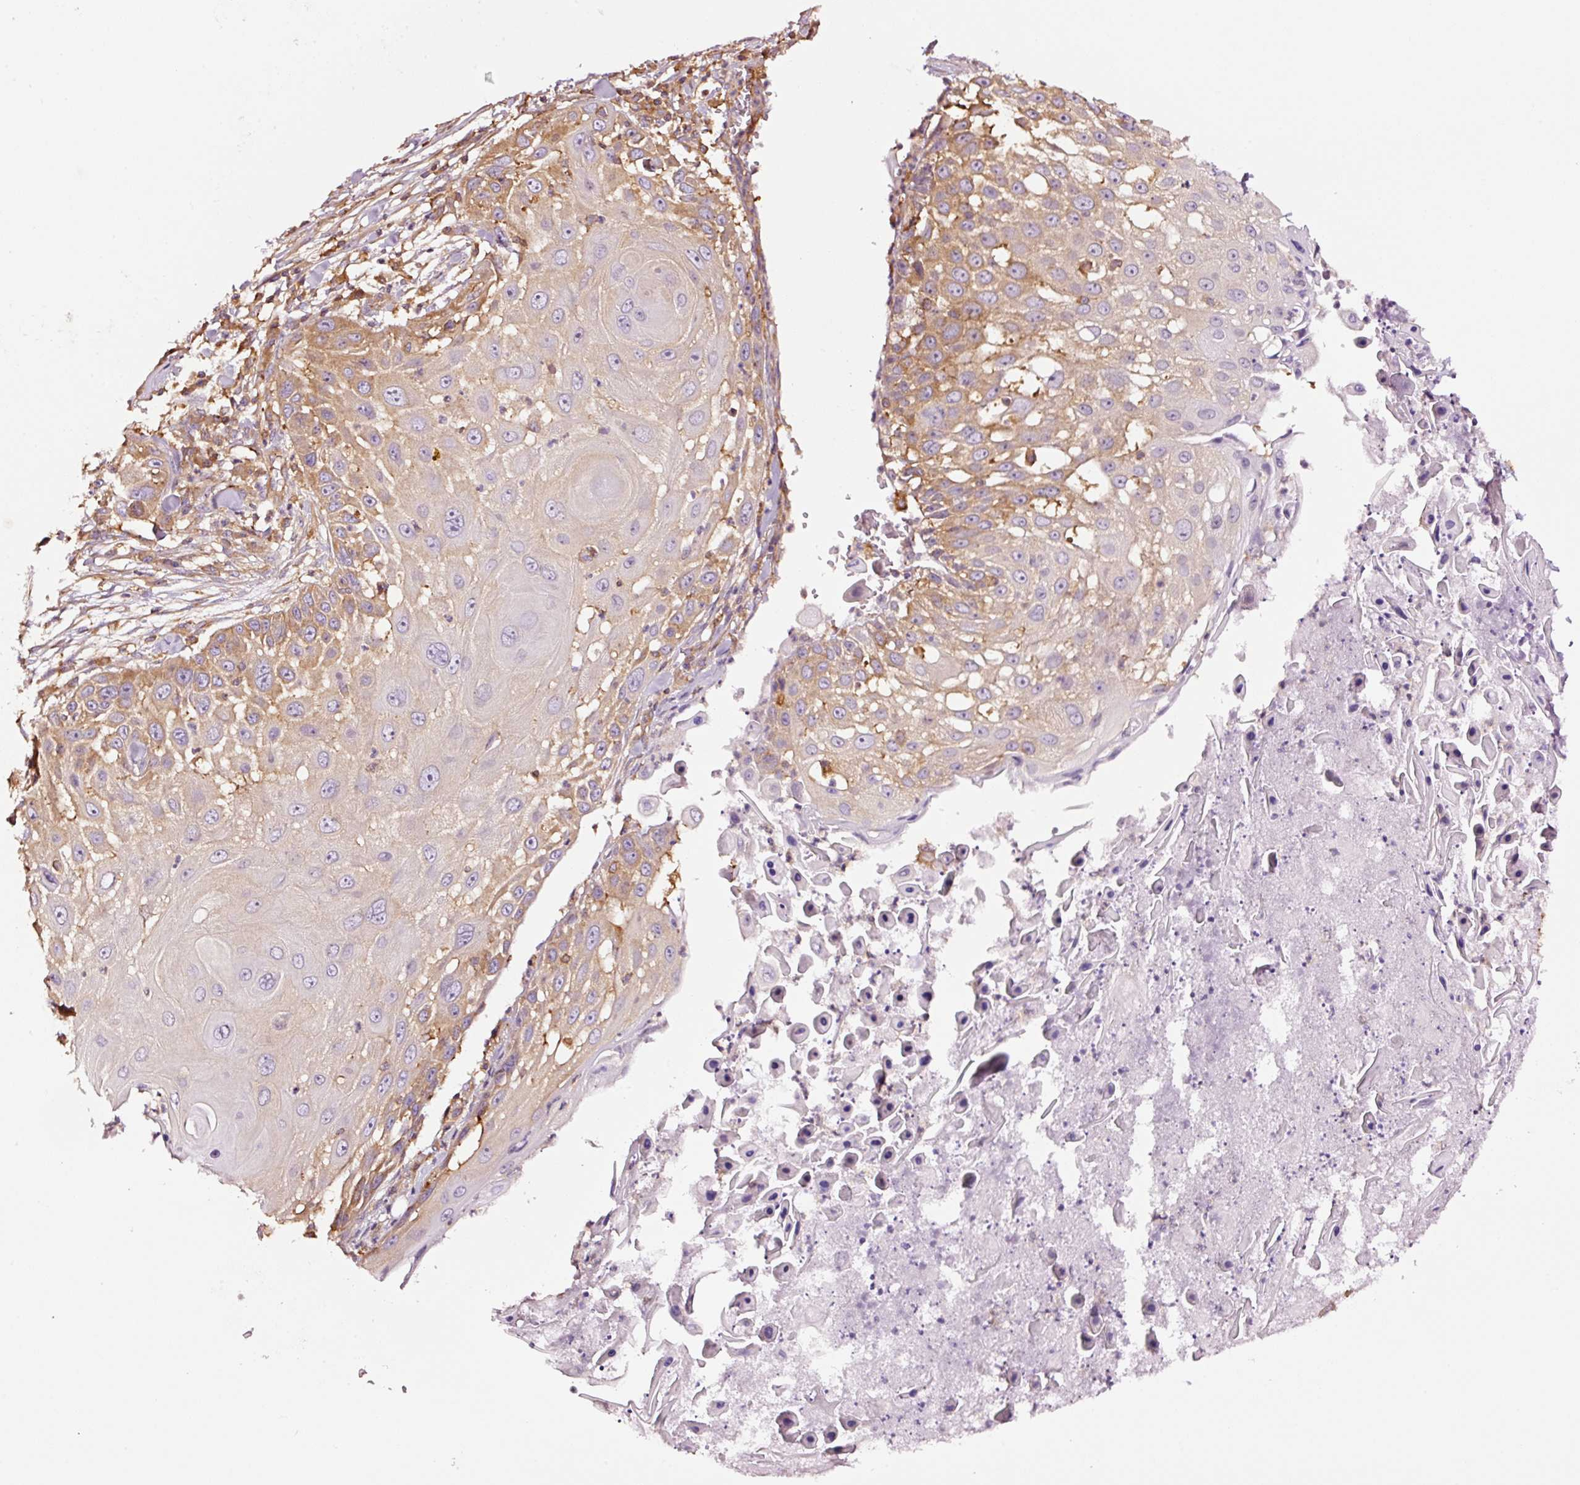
{"staining": {"intensity": "moderate", "quantity": "25%-75%", "location": "cytoplasmic/membranous"}, "tissue": "skin cancer", "cell_type": "Tumor cells", "image_type": "cancer", "snomed": [{"axis": "morphology", "description": "Squamous cell carcinoma, NOS"}, {"axis": "topography", "description": "Skin"}], "caption": "Immunohistochemistry (IHC) of skin squamous cell carcinoma displays medium levels of moderate cytoplasmic/membranous expression in approximately 25%-75% of tumor cells.", "gene": "METAP1", "patient": {"sex": "female", "age": 44}}